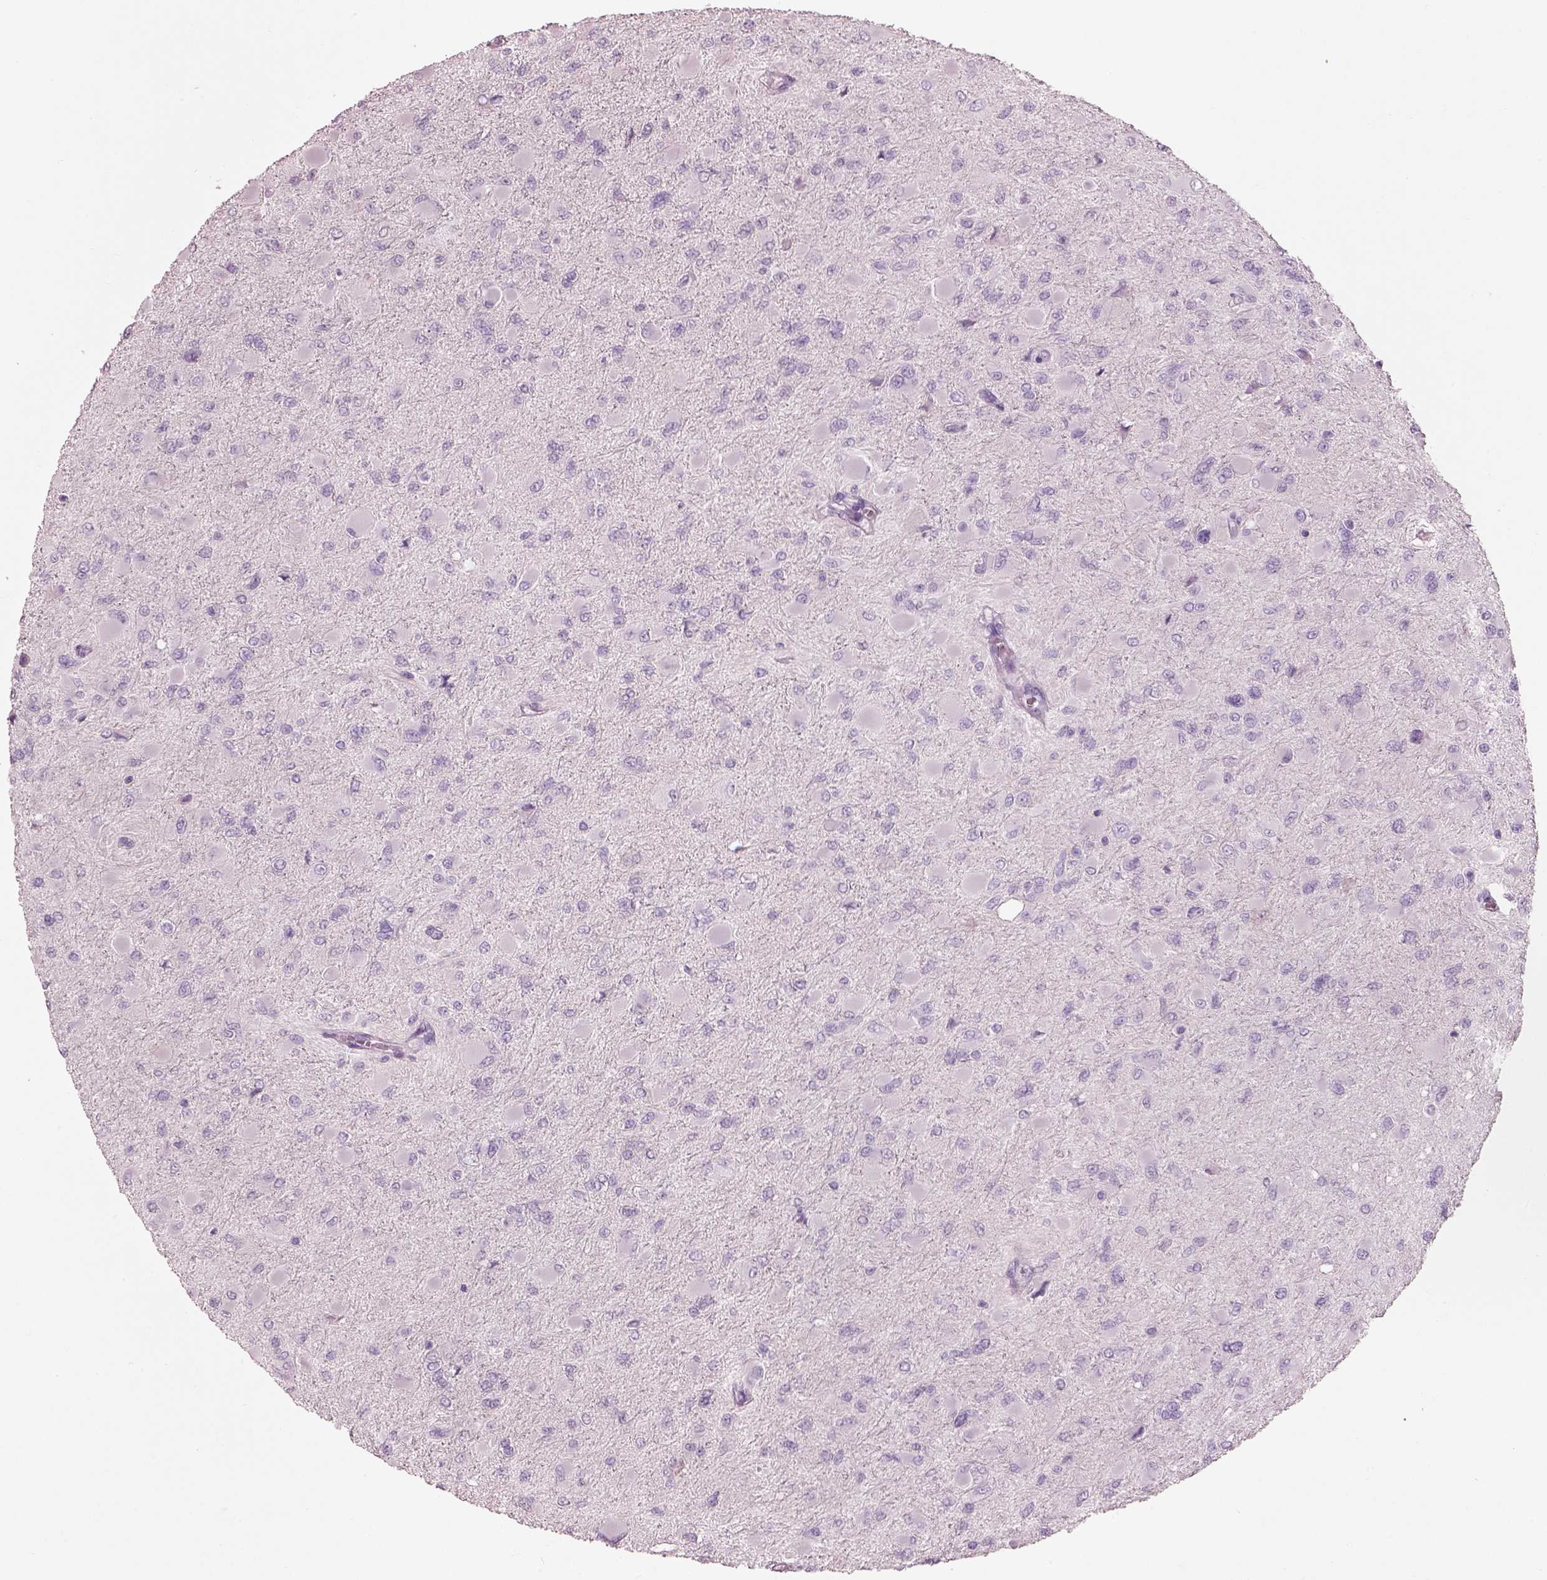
{"staining": {"intensity": "negative", "quantity": "none", "location": "none"}, "tissue": "glioma", "cell_type": "Tumor cells", "image_type": "cancer", "snomed": [{"axis": "morphology", "description": "Glioma, malignant, High grade"}, {"axis": "topography", "description": "Cerebral cortex"}], "caption": "Tumor cells show no significant expression in glioma.", "gene": "SLC27A2", "patient": {"sex": "female", "age": 36}}